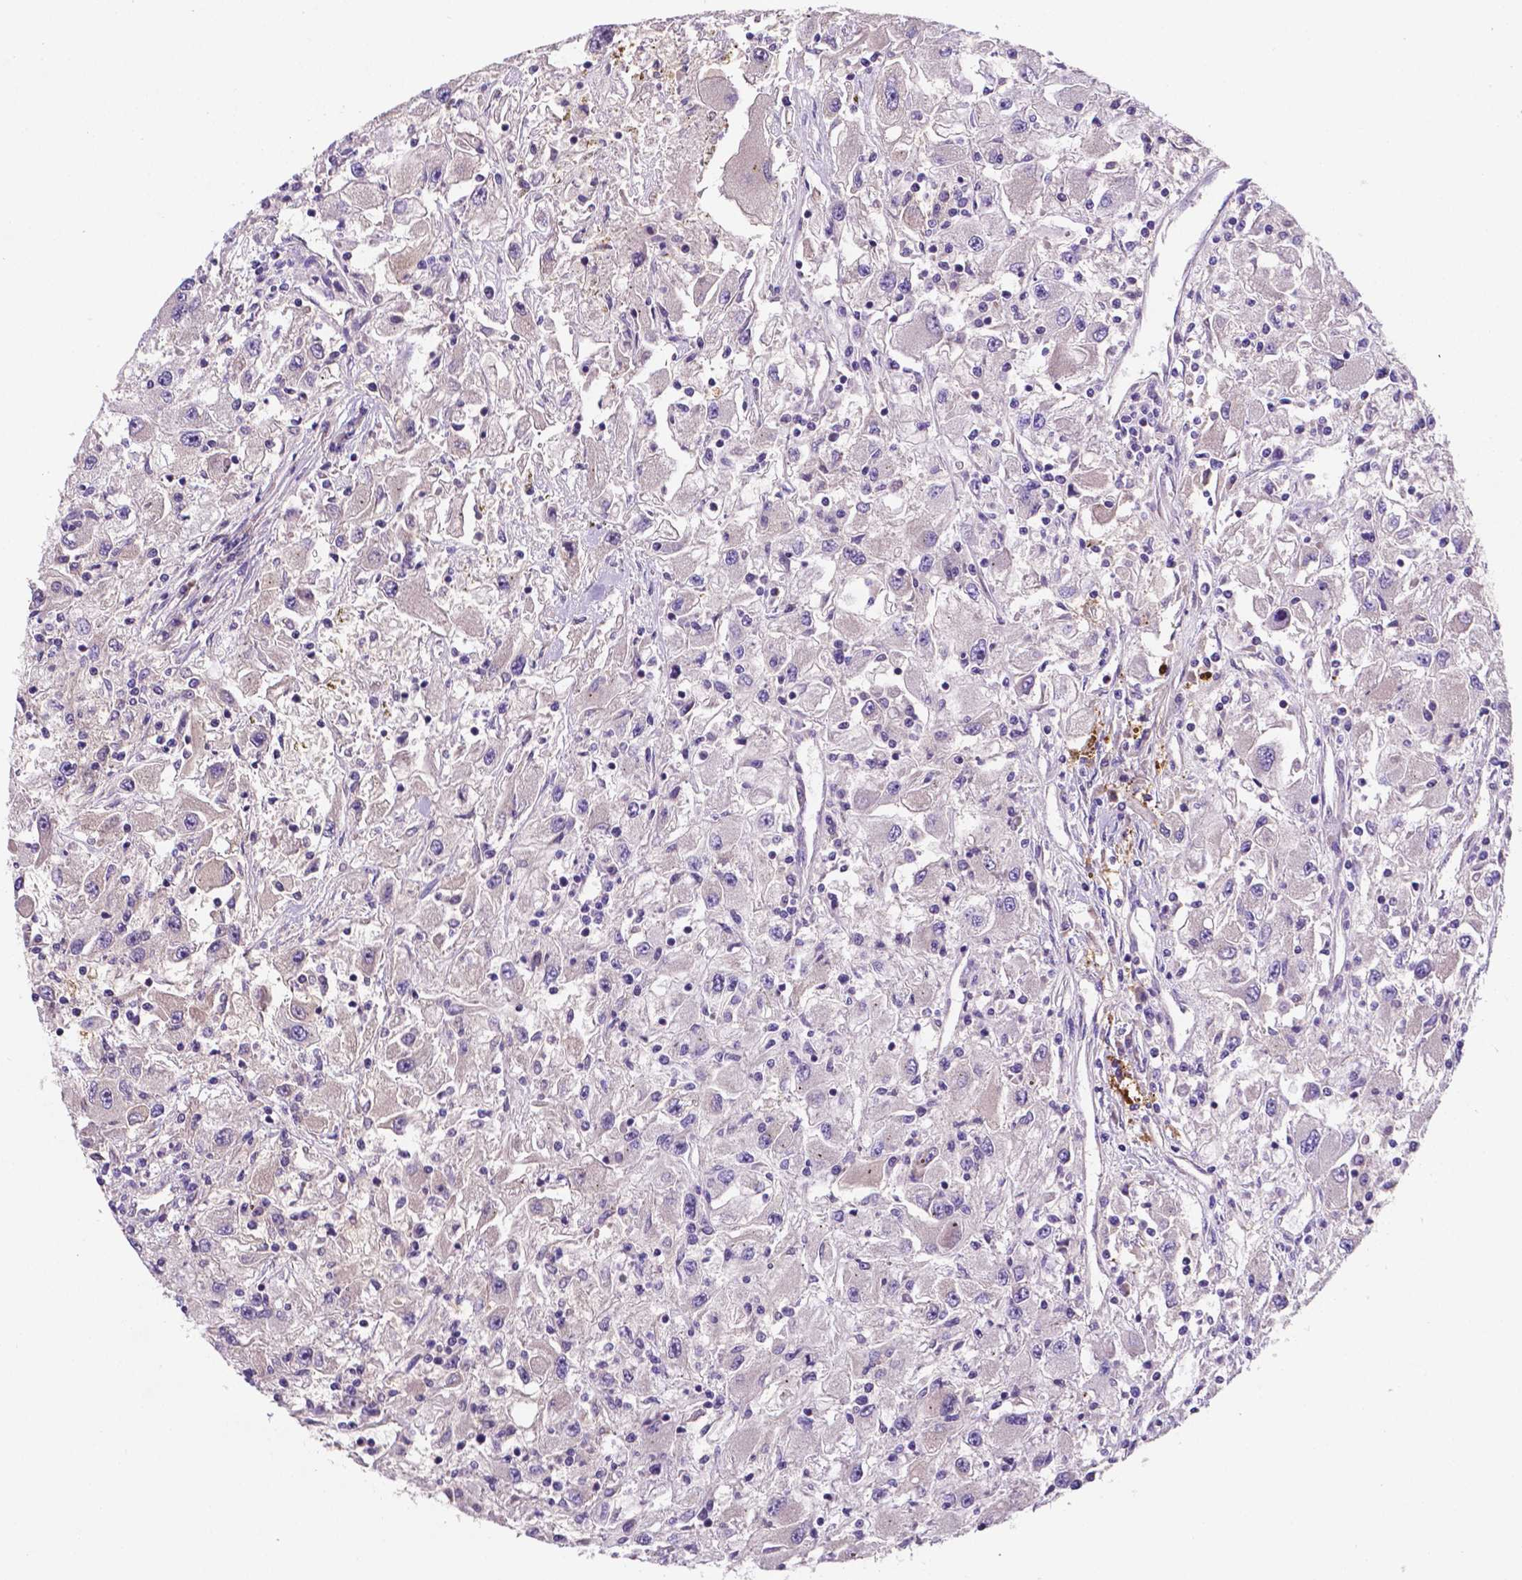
{"staining": {"intensity": "negative", "quantity": "none", "location": "none"}, "tissue": "renal cancer", "cell_type": "Tumor cells", "image_type": "cancer", "snomed": [{"axis": "morphology", "description": "Adenocarcinoma, NOS"}, {"axis": "topography", "description": "Kidney"}], "caption": "Immunohistochemical staining of renal adenocarcinoma displays no significant expression in tumor cells.", "gene": "TM4SF20", "patient": {"sex": "female", "age": 67}}